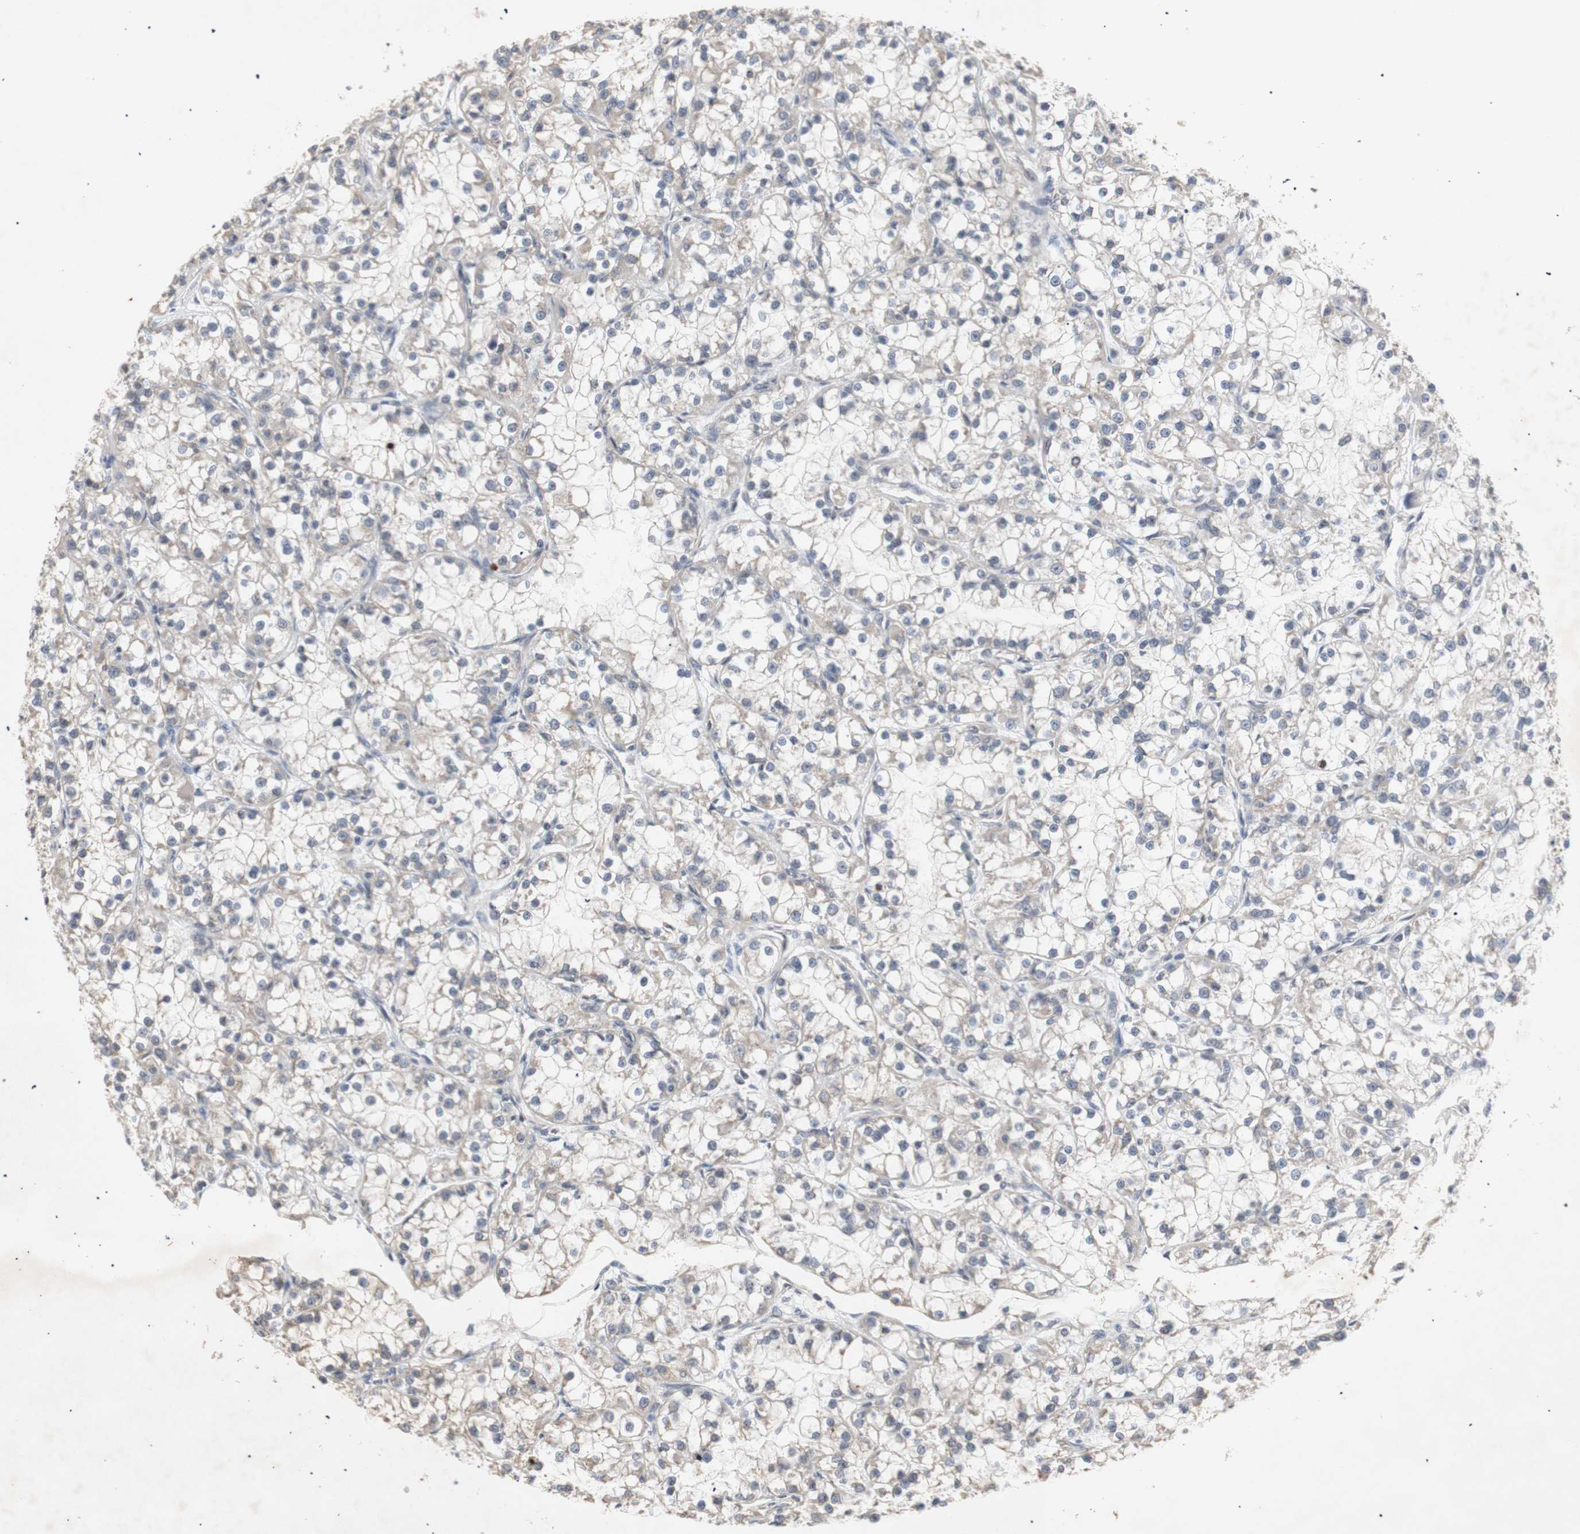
{"staining": {"intensity": "weak", "quantity": "25%-75%", "location": "cytoplasmic/membranous"}, "tissue": "renal cancer", "cell_type": "Tumor cells", "image_type": "cancer", "snomed": [{"axis": "morphology", "description": "Adenocarcinoma, NOS"}, {"axis": "topography", "description": "Kidney"}], "caption": "Protein staining of adenocarcinoma (renal) tissue shows weak cytoplasmic/membranous expression in approximately 25%-75% of tumor cells.", "gene": "FOSB", "patient": {"sex": "female", "age": 52}}